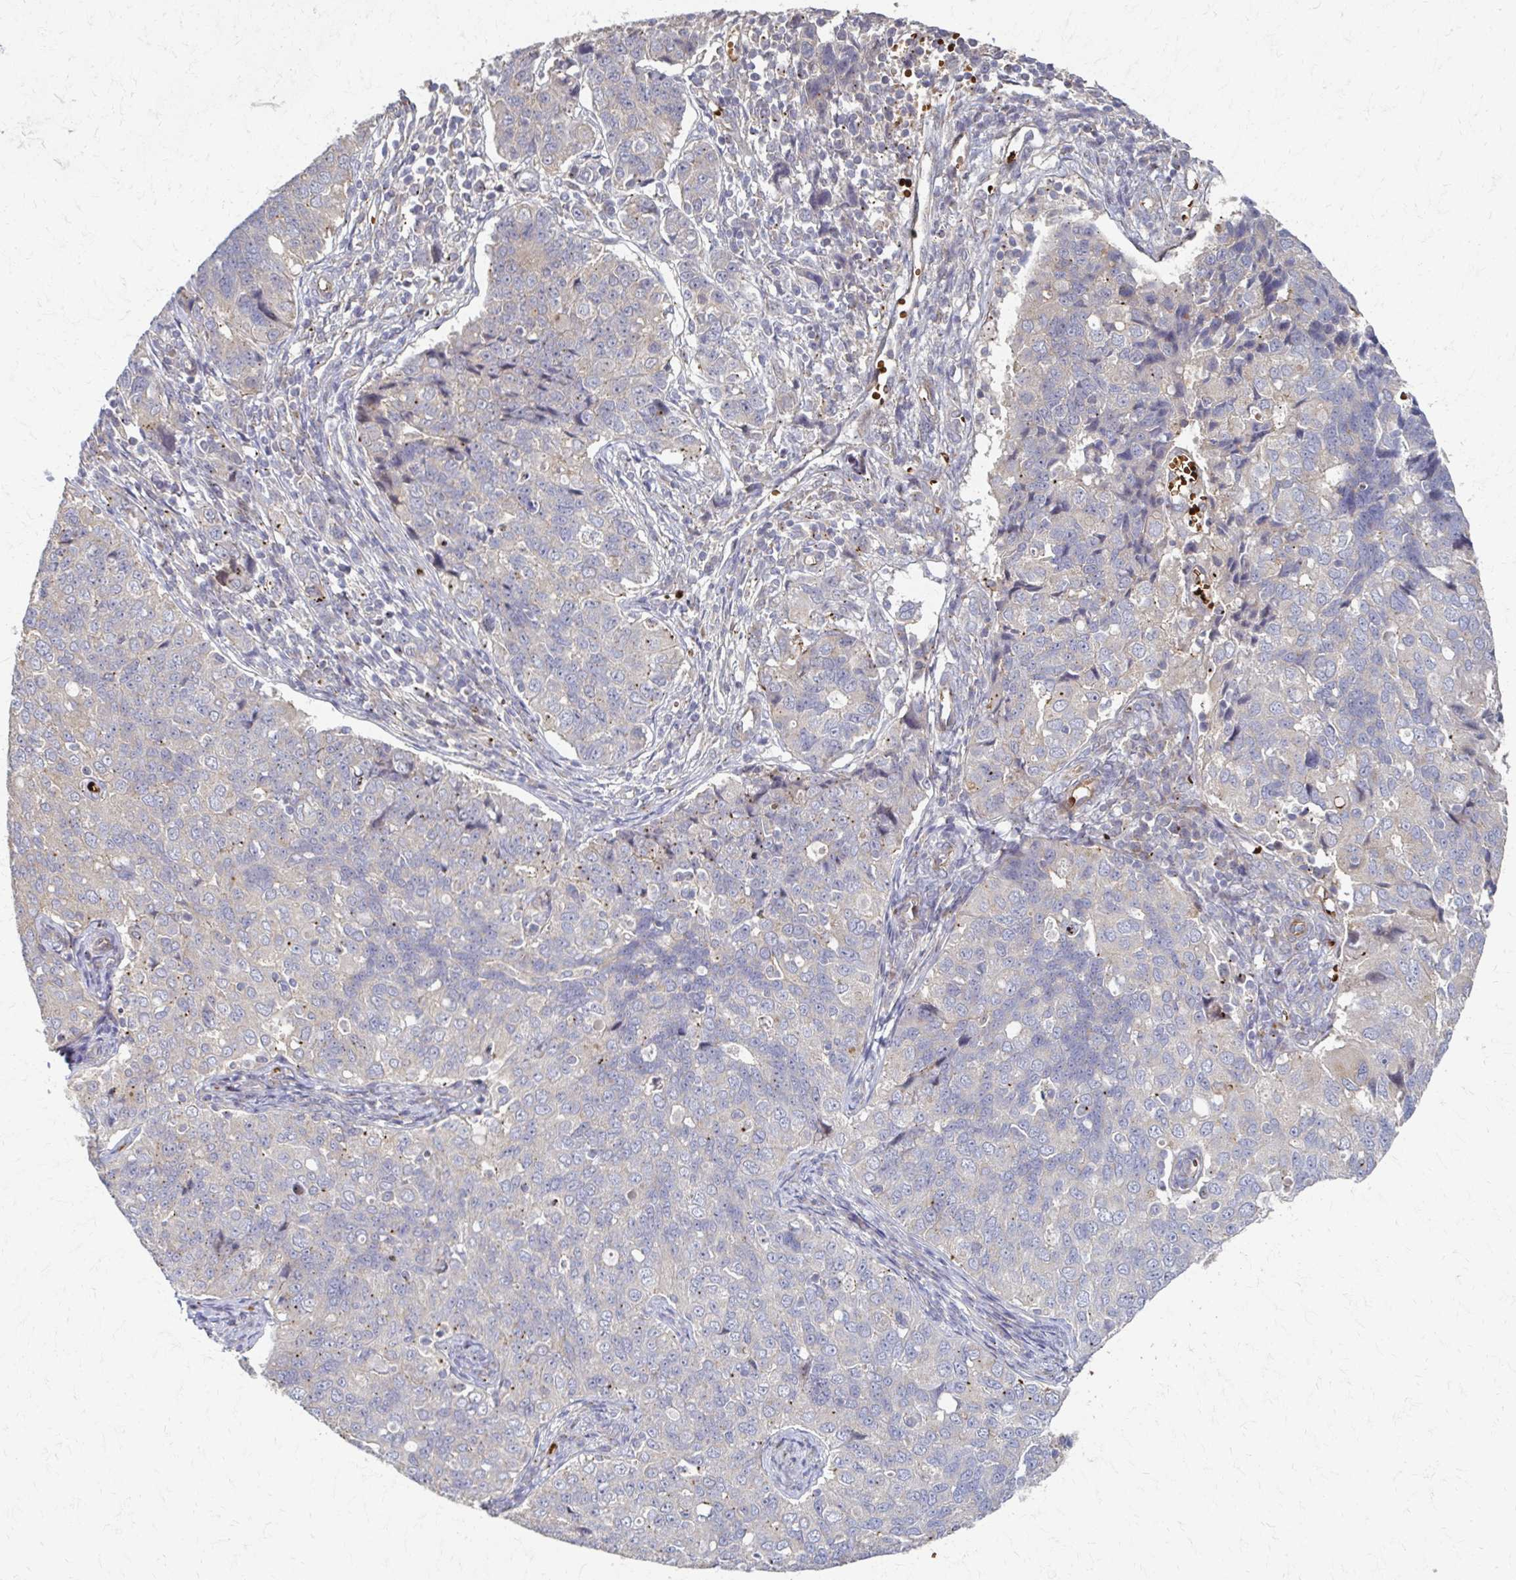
{"staining": {"intensity": "weak", "quantity": "<25%", "location": "cytoplasmic/membranous"}, "tissue": "endometrial cancer", "cell_type": "Tumor cells", "image_type": "cancer", "snomed": [{"axis": "morphology", "description": "Adenocarcinoma, NOS"}, {"axis": "topography", "description": "Endometrium"}], "caption": "Immunohistochemical staining of human endometrial cancer exhibits no significant positivity in tumor cells. (Brightfield microscopy of DAB (3,3'-diaminobenzidine) IHC at high magnification).", "gene": "SKA2", "patient": {"sex": "female", "age": 43}}